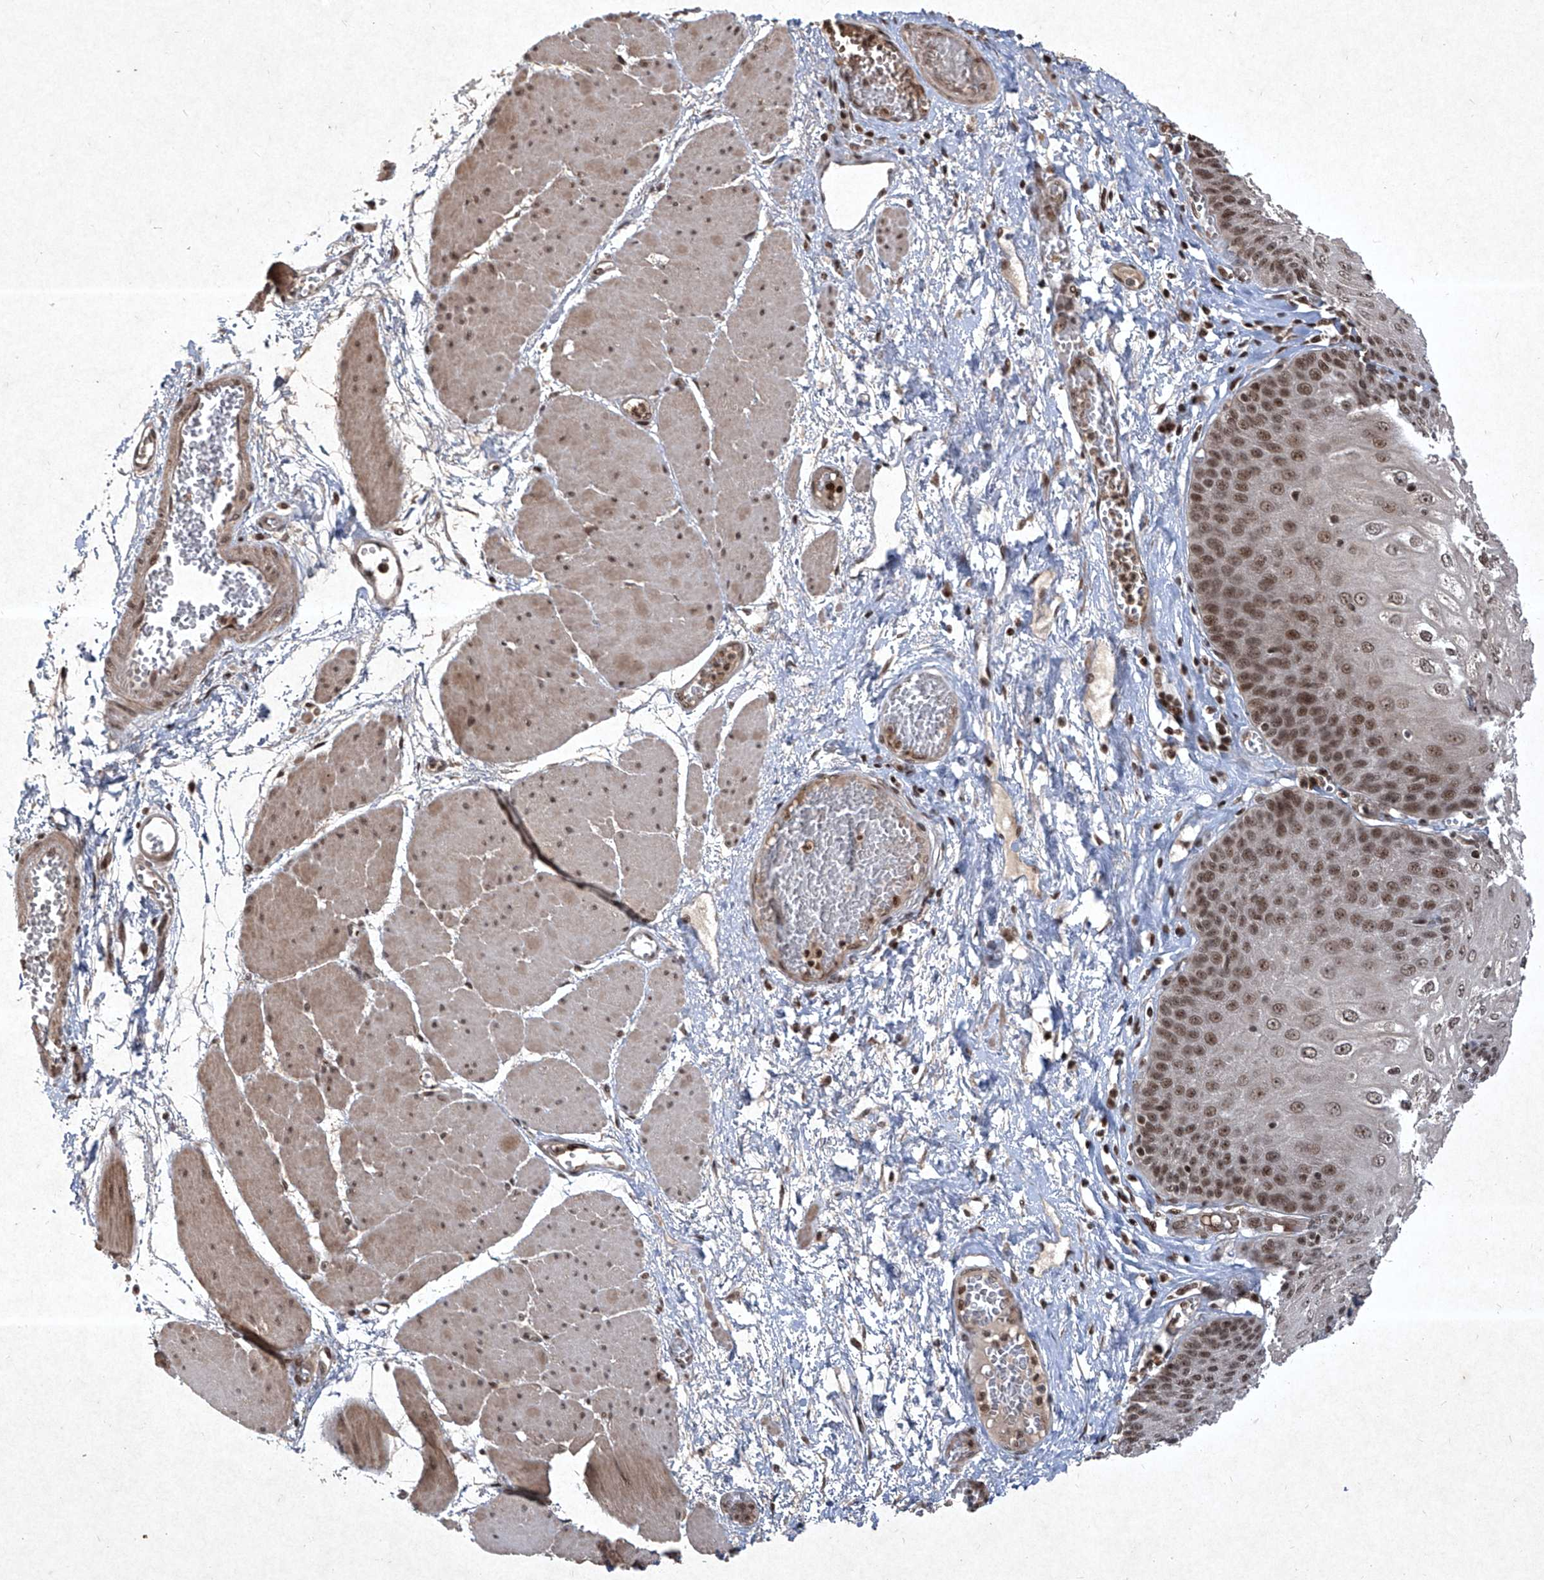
{"staining": {"intensity": "strong", "quantity": "25%-75%", "location": "cytoplasmic/membranous,nuclear"}, "tissue": "esophagus", "cell_type": "Squamous epithelial cells", "image_type": "normal", "snomed": [{"axis": "morphology", "description": "Normal tissue, NOS"}, {"axis": "topography", "description": "Esophagus"}], "caption": "Protein staining of benign esophagus exhibits strong cytoplasmic/membranous,nuclear positivity in about 25%-75% of squamous epithelial cells.", "gene": "IRF2", "patient": {"sex": "male", "age": 60}}